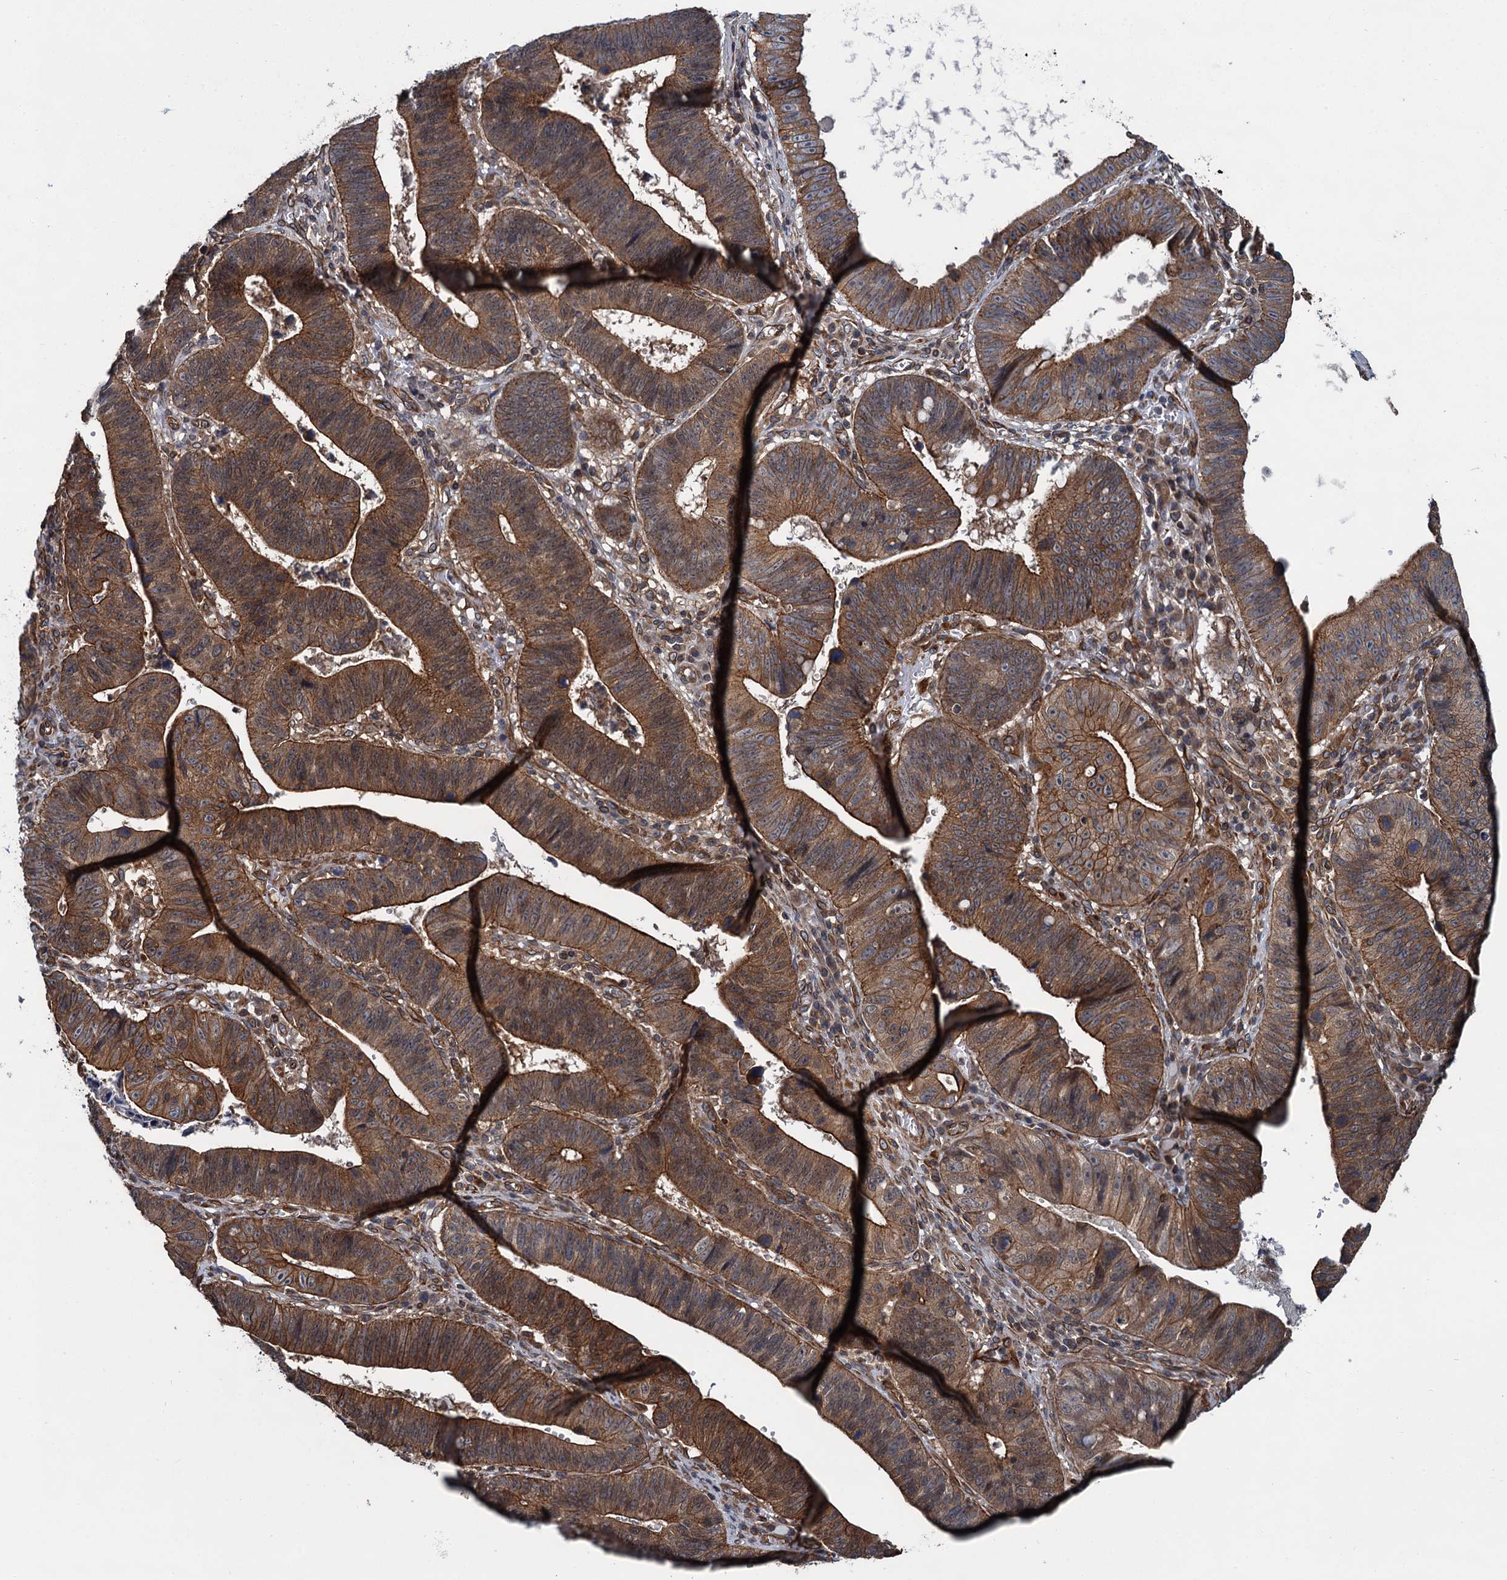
{"staining": {"intensity": "moderate", "quantity": ">75%", "location": "cytoplasmic/membranous"}, "tissue": "stomach cancer", "cell_type": "Tumor cells", "image_type": "cancer", "snomed": [{"axis": "morphology", "description": "Adenocarcinoma, NOS"}, {"axis": "topography", "description": "Stomach"}], "caption": "Immunohistochemical staining of adenocarcinoma (stomach) displays moderate cytoplasmic/membranous protein positivity in about >75% of tumor cells.", "gene": "ZFYVE19", "patient": {"sex": "male", "age": 59}}